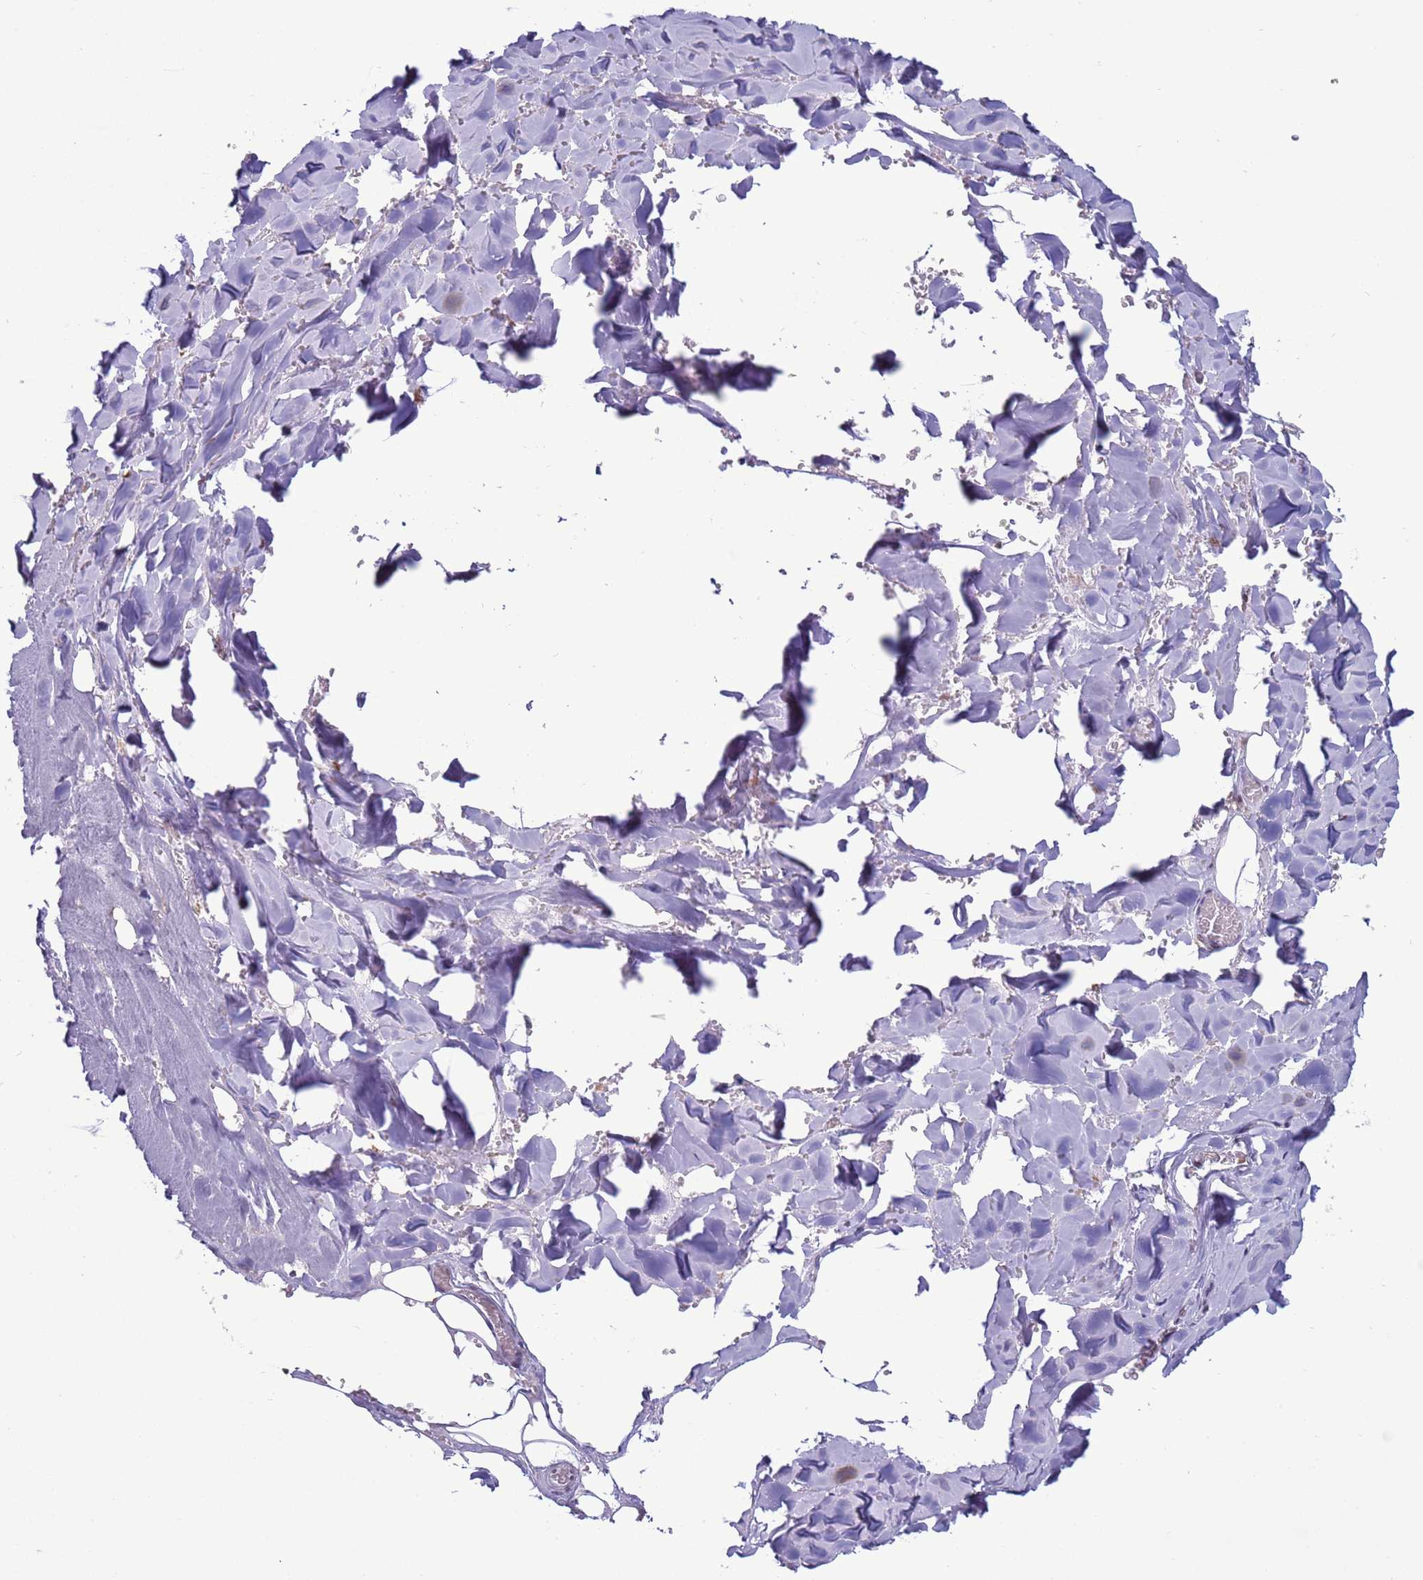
{"staining": {"intensity": "moderate", "quantity": "25%-75%", "location": "nuclear"}, "tissue": "soft tissue", "cell_type": "Chondrocytes", "image_type": "normal", "snomed": [{"axis": "morphology", "description": "Normal tissue, NOS"}, {"axis": "topography", "description": "Salivary gland"}, {"axis": "topography", "description": "Peripheral nerve tissue"}], "caption": "Protein staining exhibits moderate nuclear positivity in about 25%-75% of chondrocytes in benign soft tissue. Ihc stains the protein of interest in brown and the nuclei are stained blue.", "gene": "H4C11", "patient": {"sex": "male", "age": 38}}